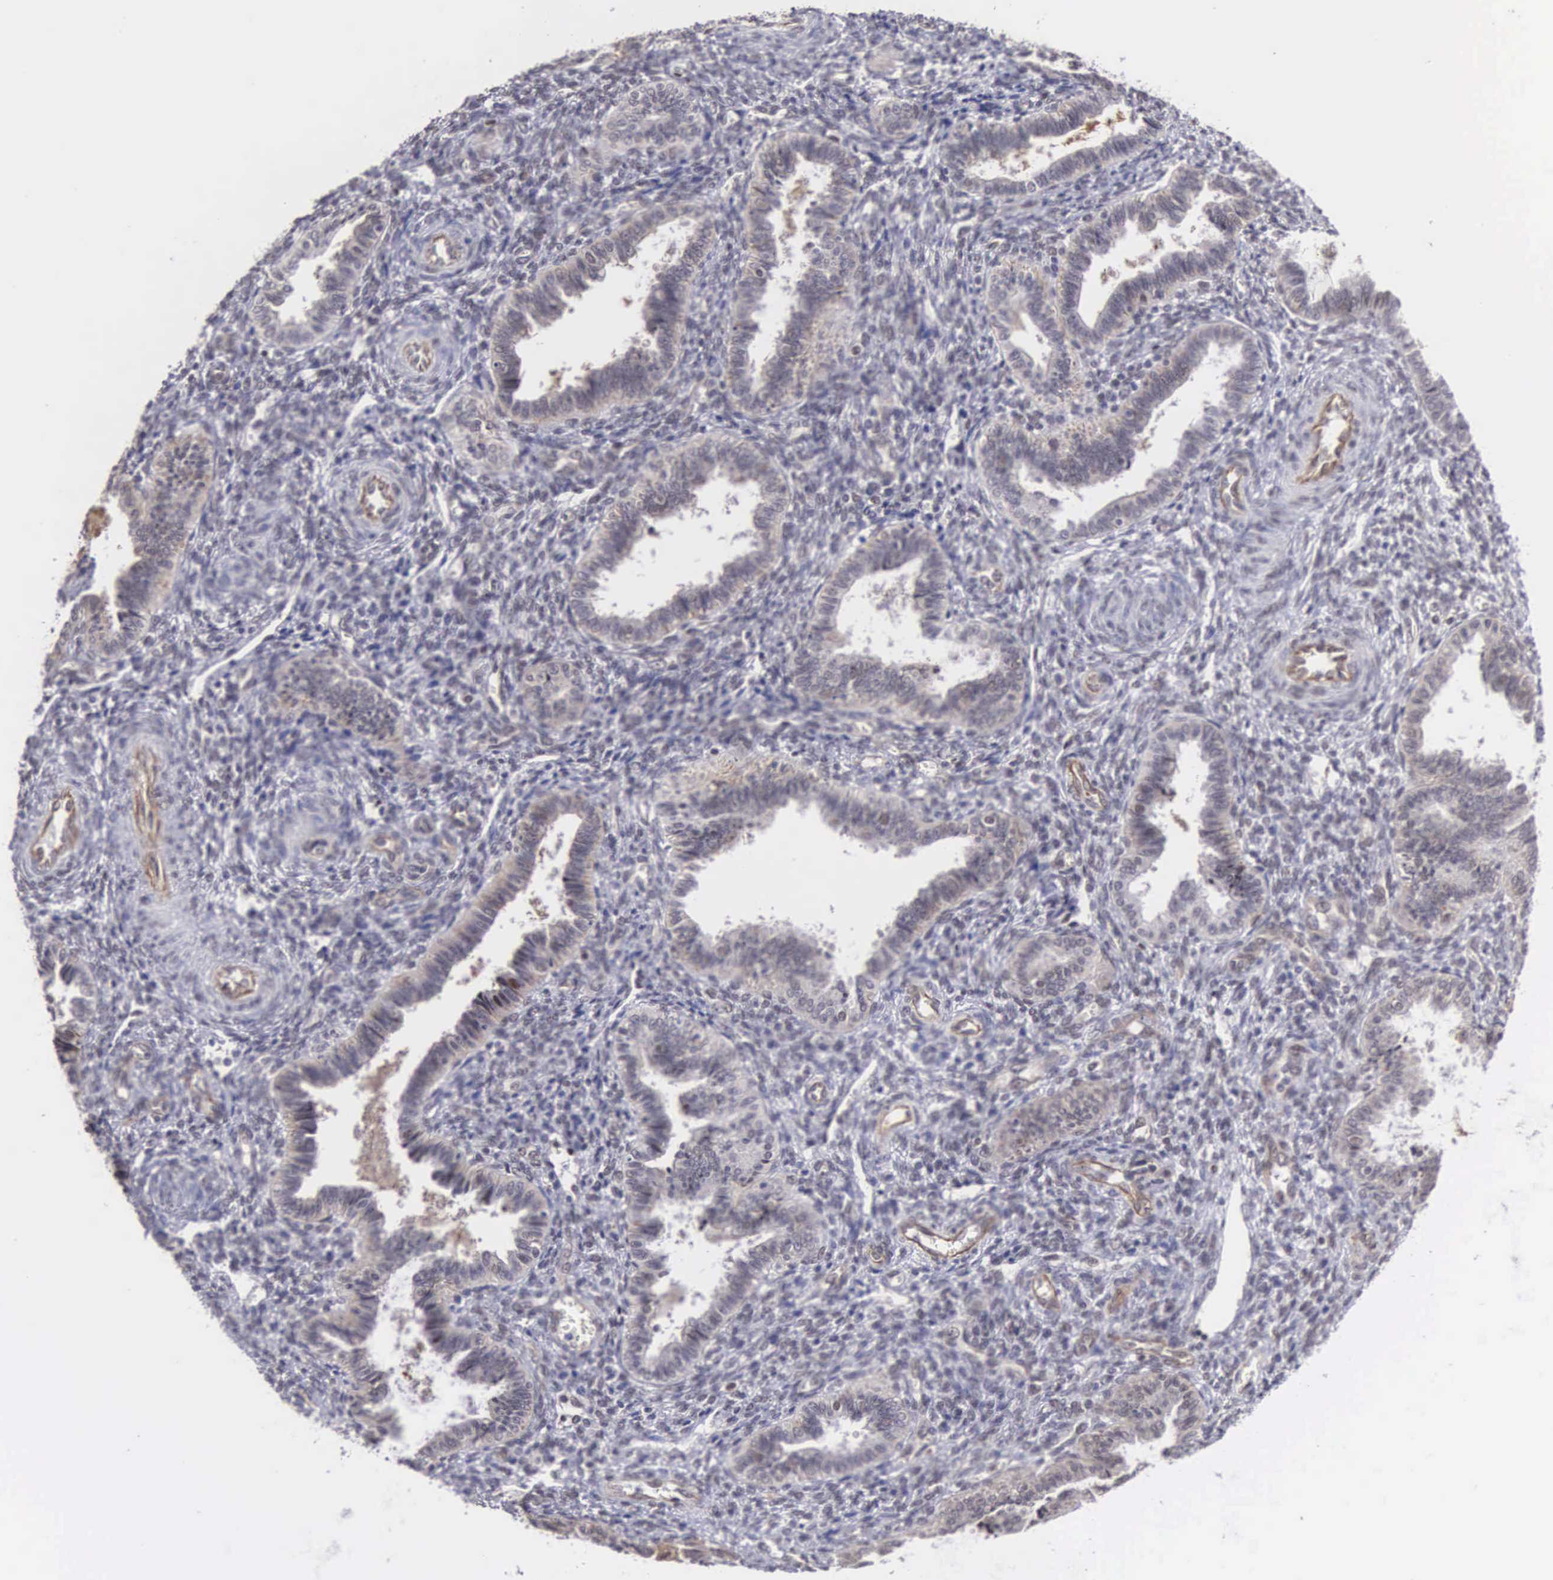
{"staining": {"intensity": "negative", "quantity": "none", "location": "none"}, "tissue": "endometrium", "cell_type": "Cells in endometrial stroma", "image_type": "normal", "snomed": [{"axis": "morphology", "description": "Normal tissue, NOS"}, {"axis": "topography", "description": "Endometrium"}], "caption": "DAB (3,3'-diaminobenzidine) immunohistochemical staining of unremarkable human endometrium displays no significant expression in cells in endometrial stroma.", "gene": "MORC2", "patient": {"sex": "female", "age": 36}}